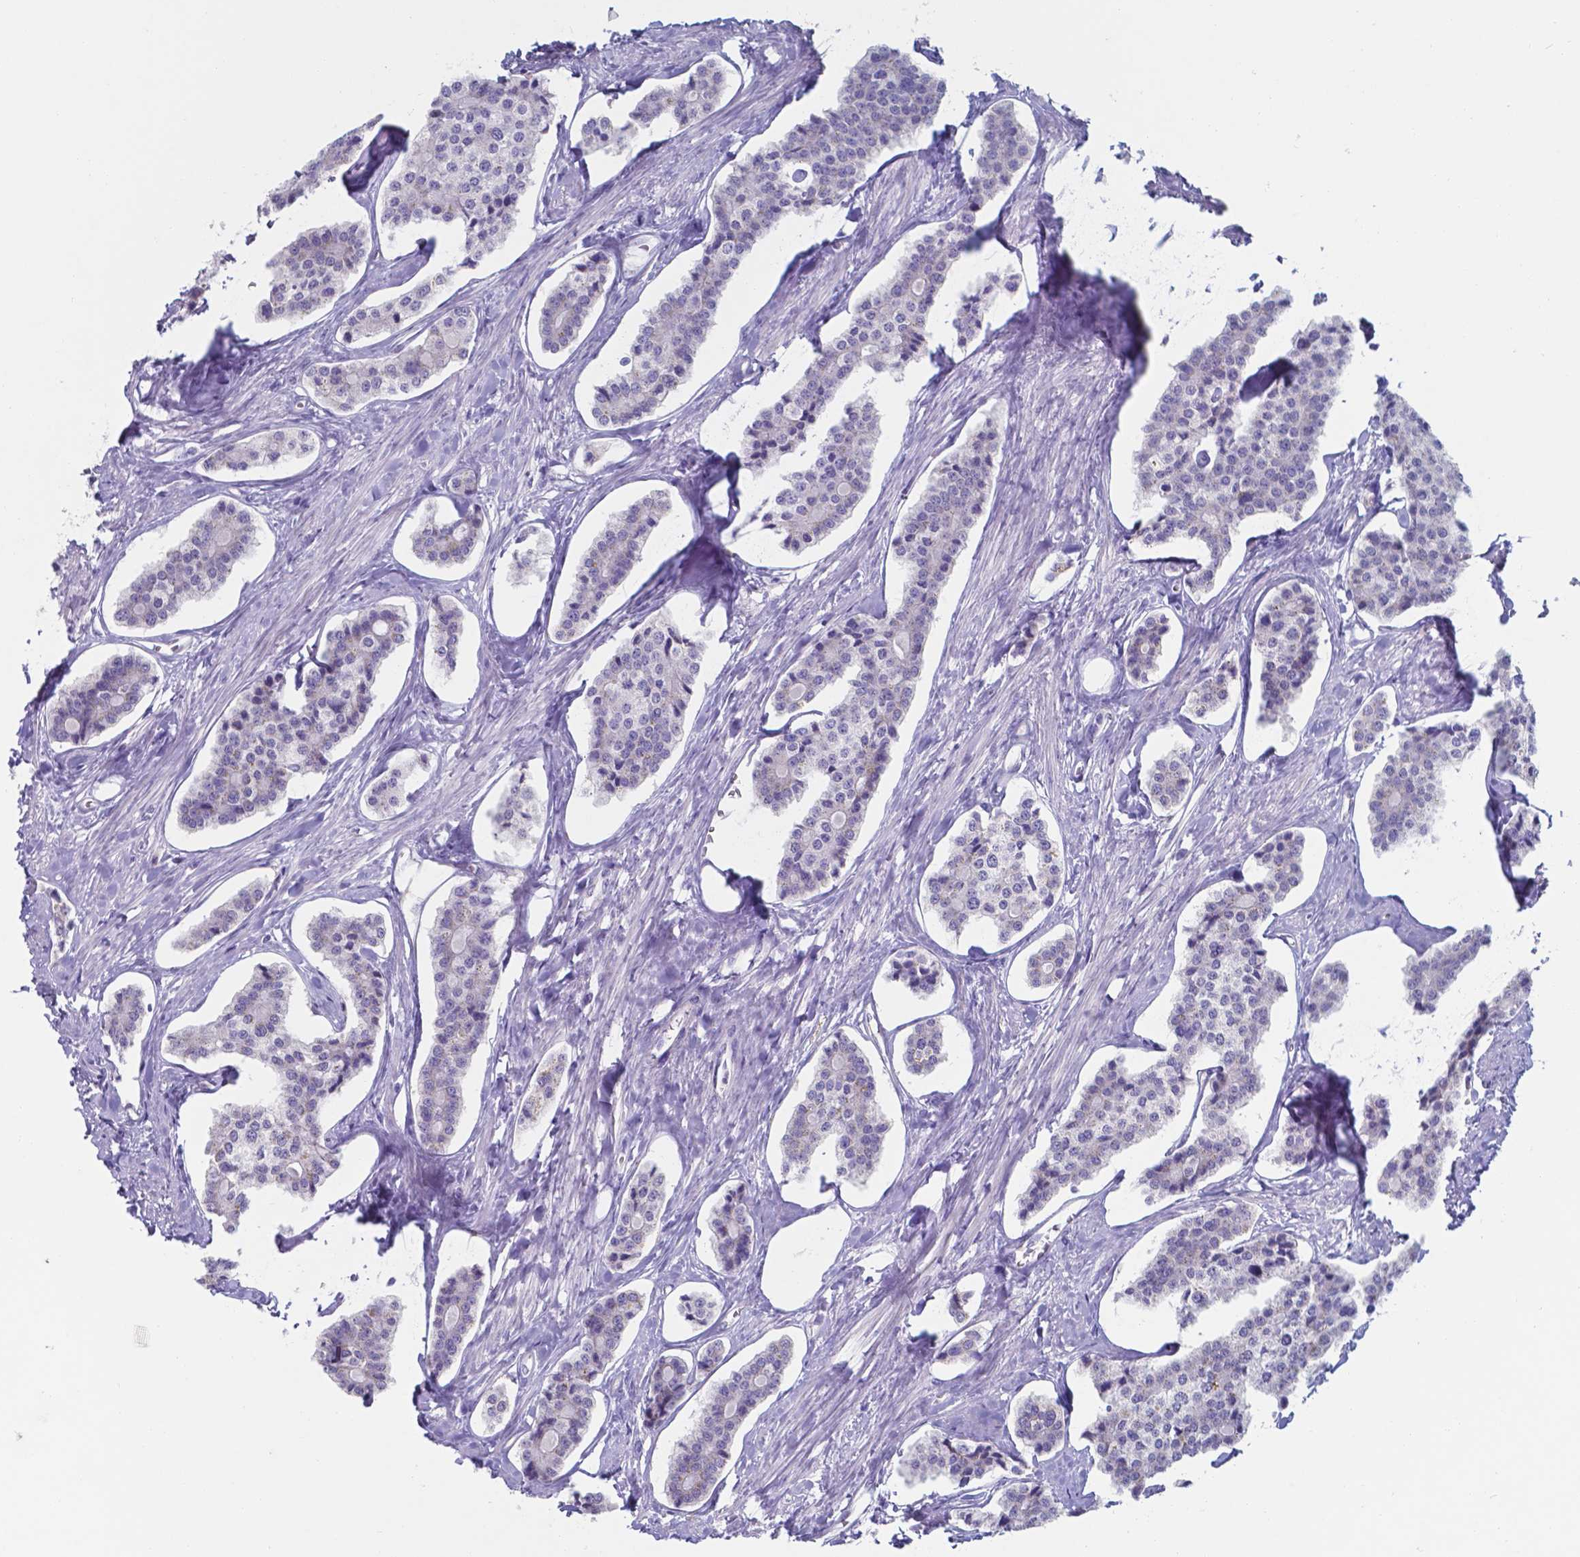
{"staining": {"intensity": "negative", "quantity": "none", "location": "none"}, "tissue": "carcinoid", "cell_type": "Tumor cells", "image_type": "cancer", "snomed": [{"axis": "morphology", "description": "Carcinoid, malignant, NOS"}, {"axis": "topography", "description": "Small intestine"}], "caption": "Protein analysis of carcinoid (malignant) reveals no significant positivity in tumor cells.", "gene": "UBE2J1", "patient": {"sex": "female", "age": 65}}